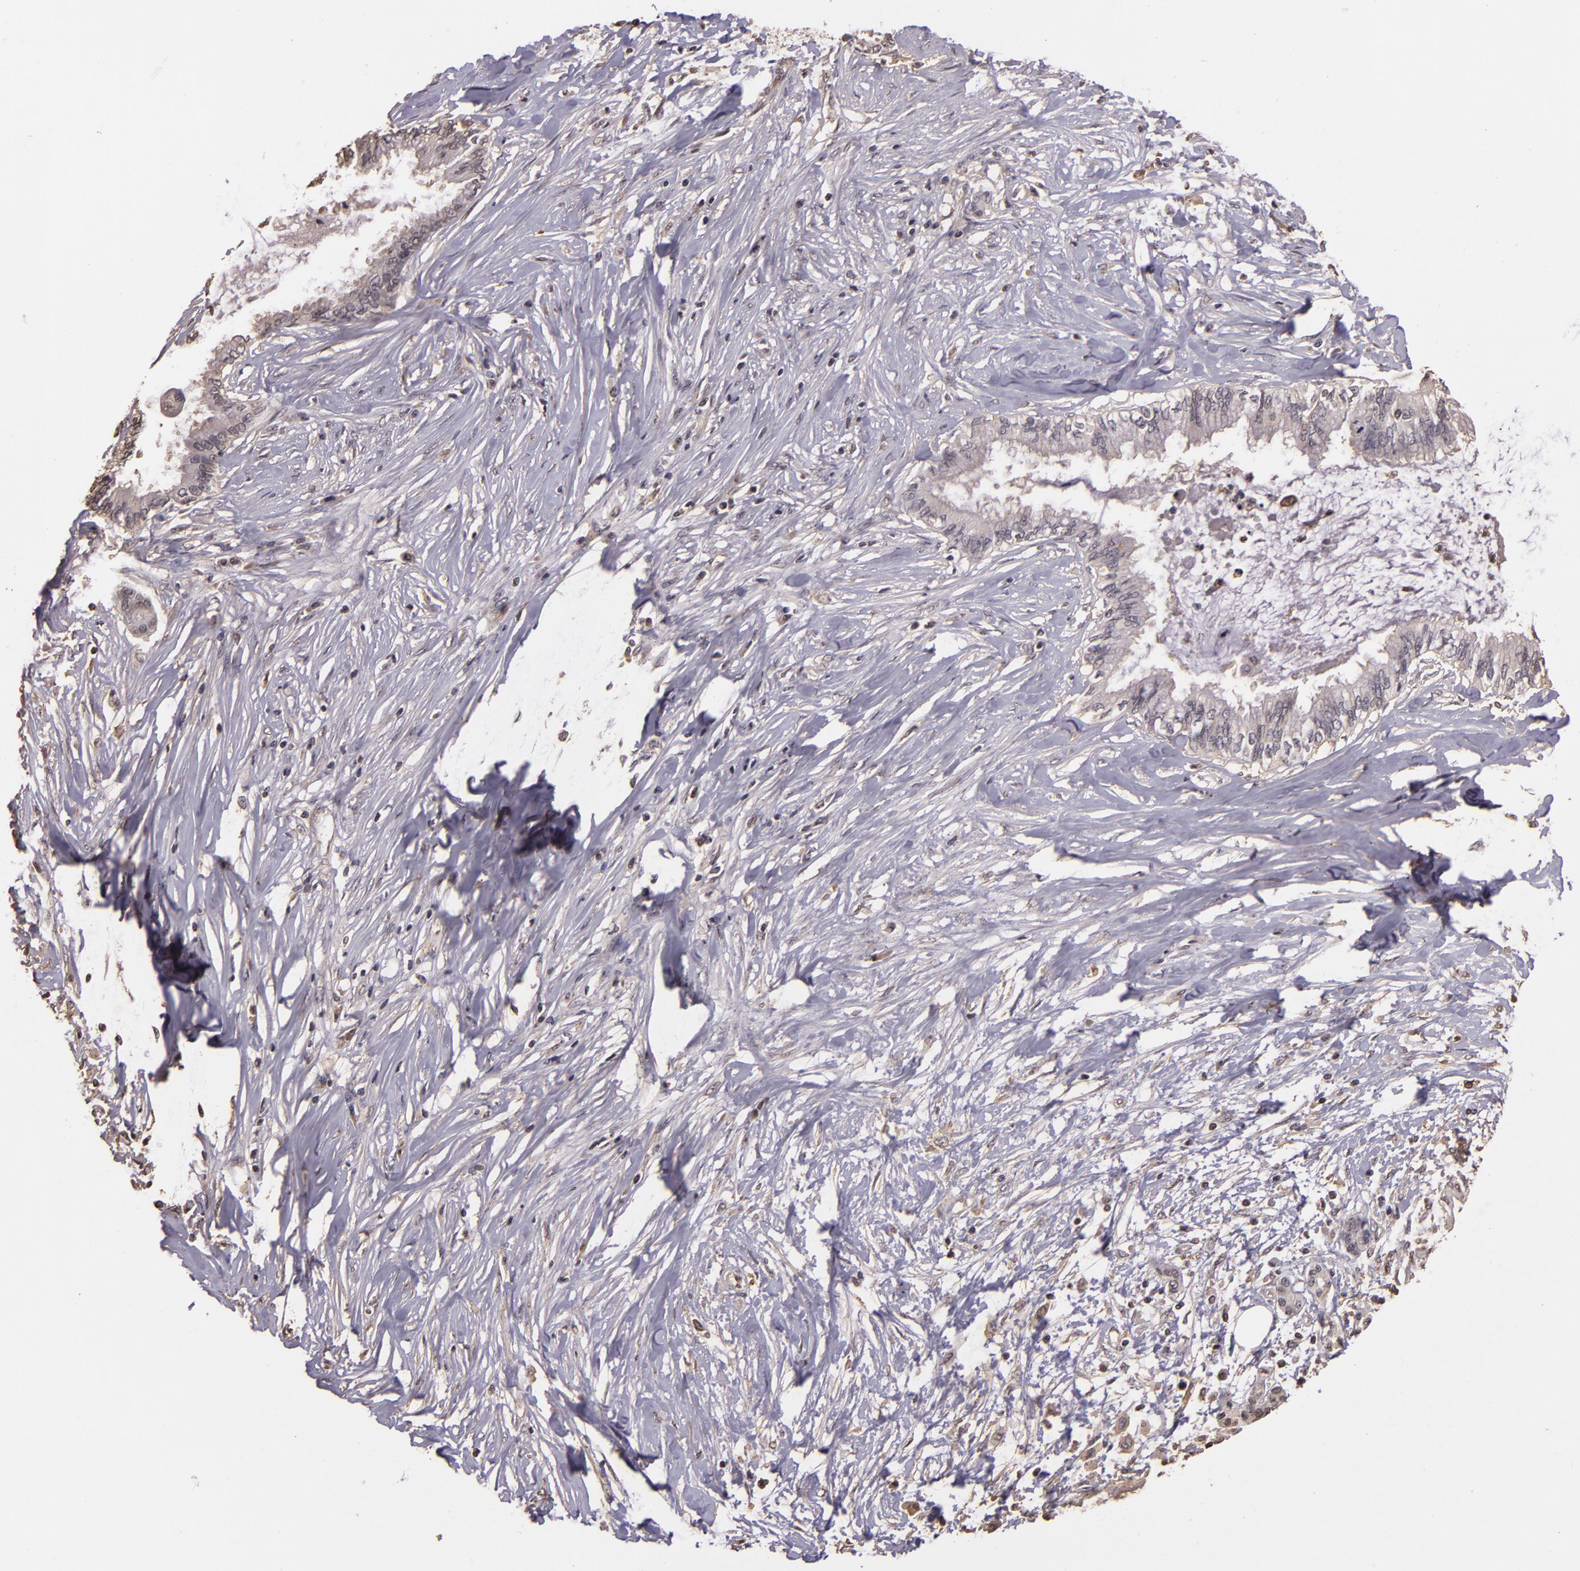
{"staining": {"intensity": "negative", "quantity": "none", "location": "none"}, "tissue": "pancreatic cancer", "cell_type": "Tumor cells", "image_type": "cancer", "snomed": [{"axis": "morphology", "description": "Adenocarcinoma, NOS"}, {"axis": "topography", "description": "Pancreas"}], "caption": "The histopathology image reveals no staining of tumor cells in pancreatic cancer (adenocarcinoma). The staining was performed using DAB (3,3'-diaminobenzidine) to visualize the protein expression in brown, while the nuclei were stained in blue with hematoxylin (Magnification: 20x).", "gene": "ARPC2", "patient": {"sex": "female", "age": 64}}